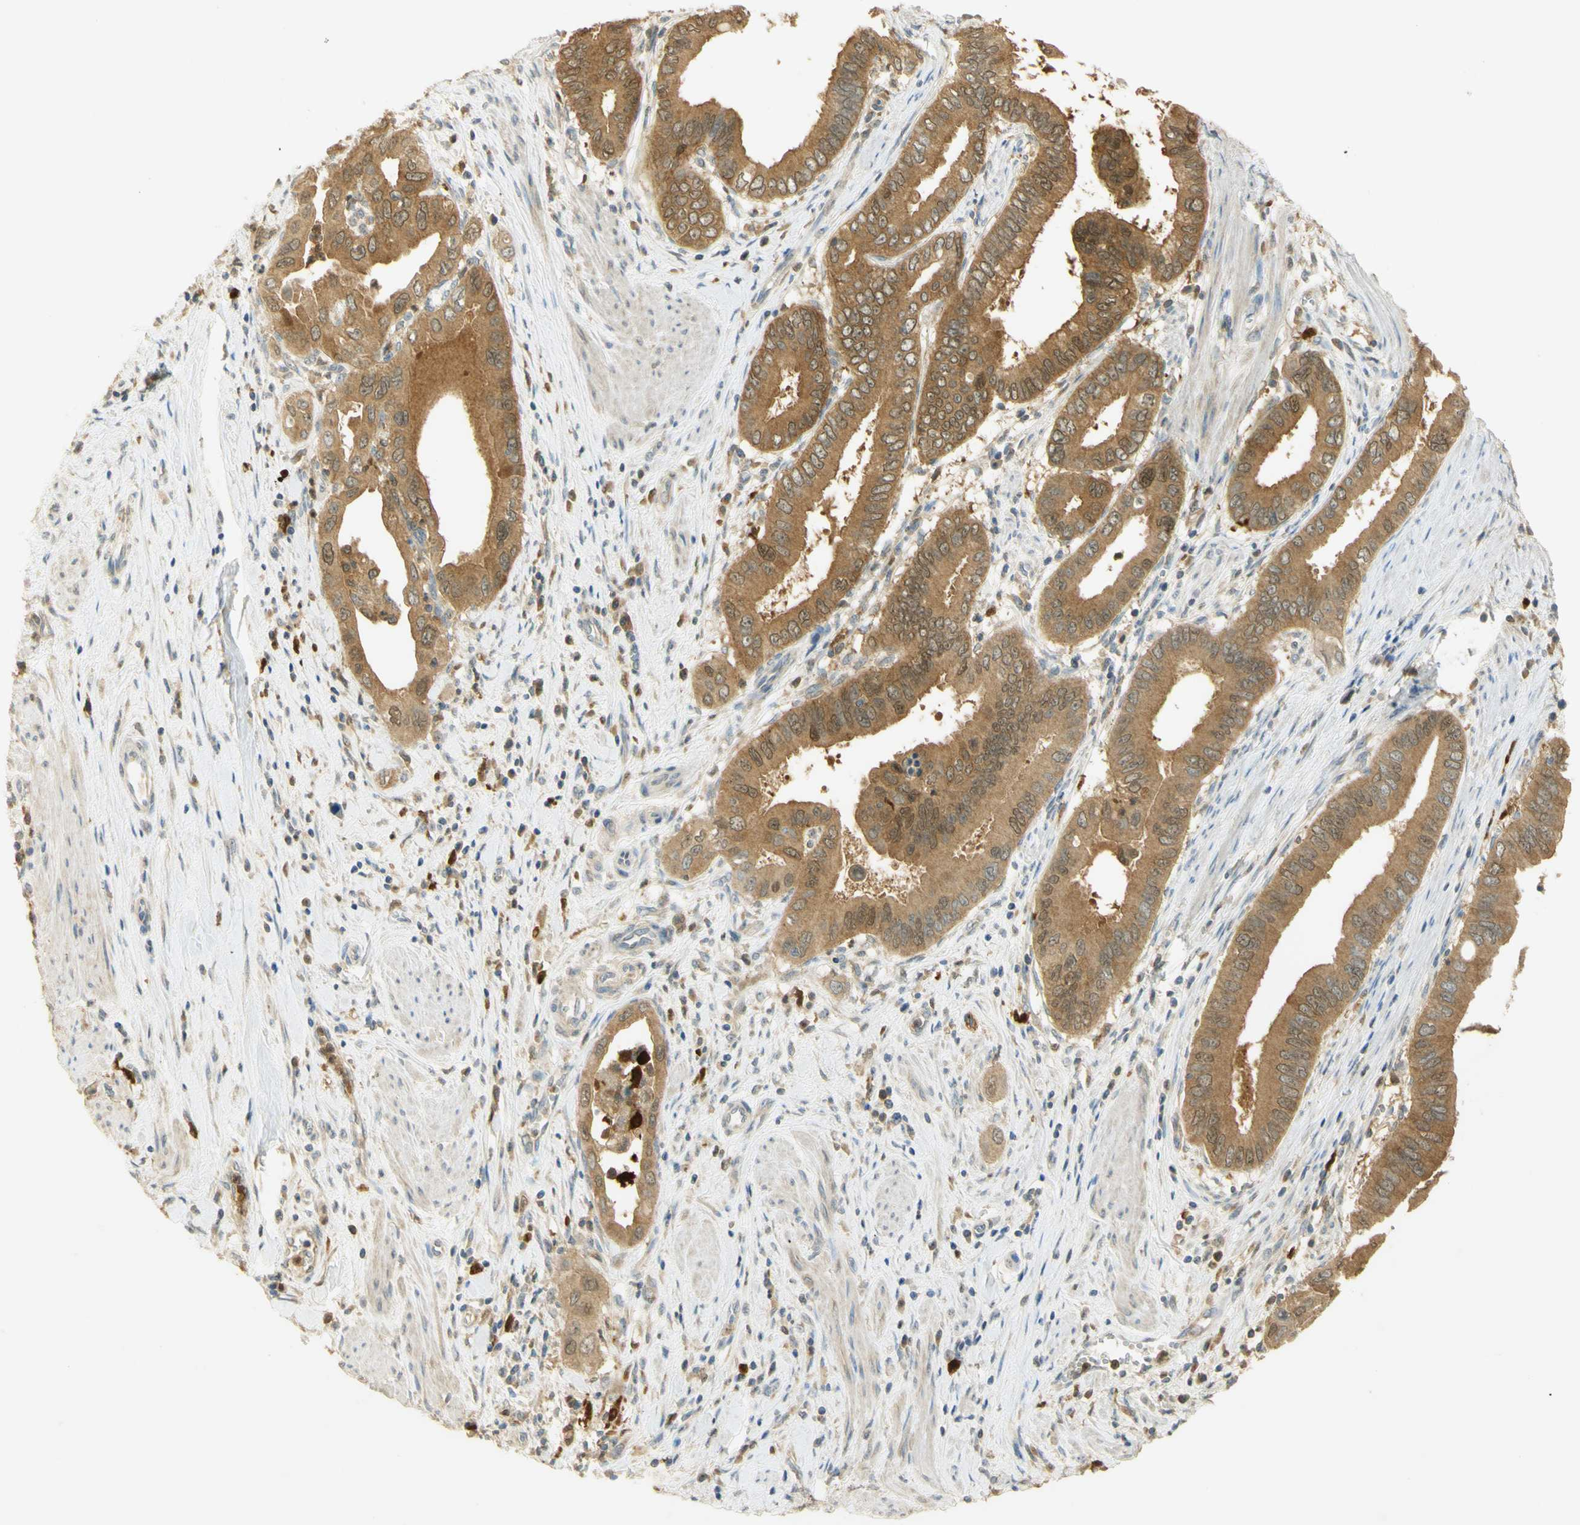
{"staining": {"intensity": "moderate", "quantity": ">75%", "location": "cytoplasmic/membranous,nuclear"}, "tissue": "pancreatic cancer", "cell_type": "Tumor cells", "image_type": "cancer", "snomed": [{"axis": "morphology", "description": "Normal tissue, NOS"}, {"axis": "topography", "description": "Lymph node"}], "caption": "Protein staining of pancreatic cancer tissue shows moderate cytoplasmic/membranous and nuclear expression in approximately >75% of tumor cells. The staining was performed using DAB (3,3'-diaminobenzidine), with brown indicating positive protein expression. Nuclei are stained blue with hematoxylin.", "gene": "PAK1", "patient": {"sex": "male", "age": 50}}